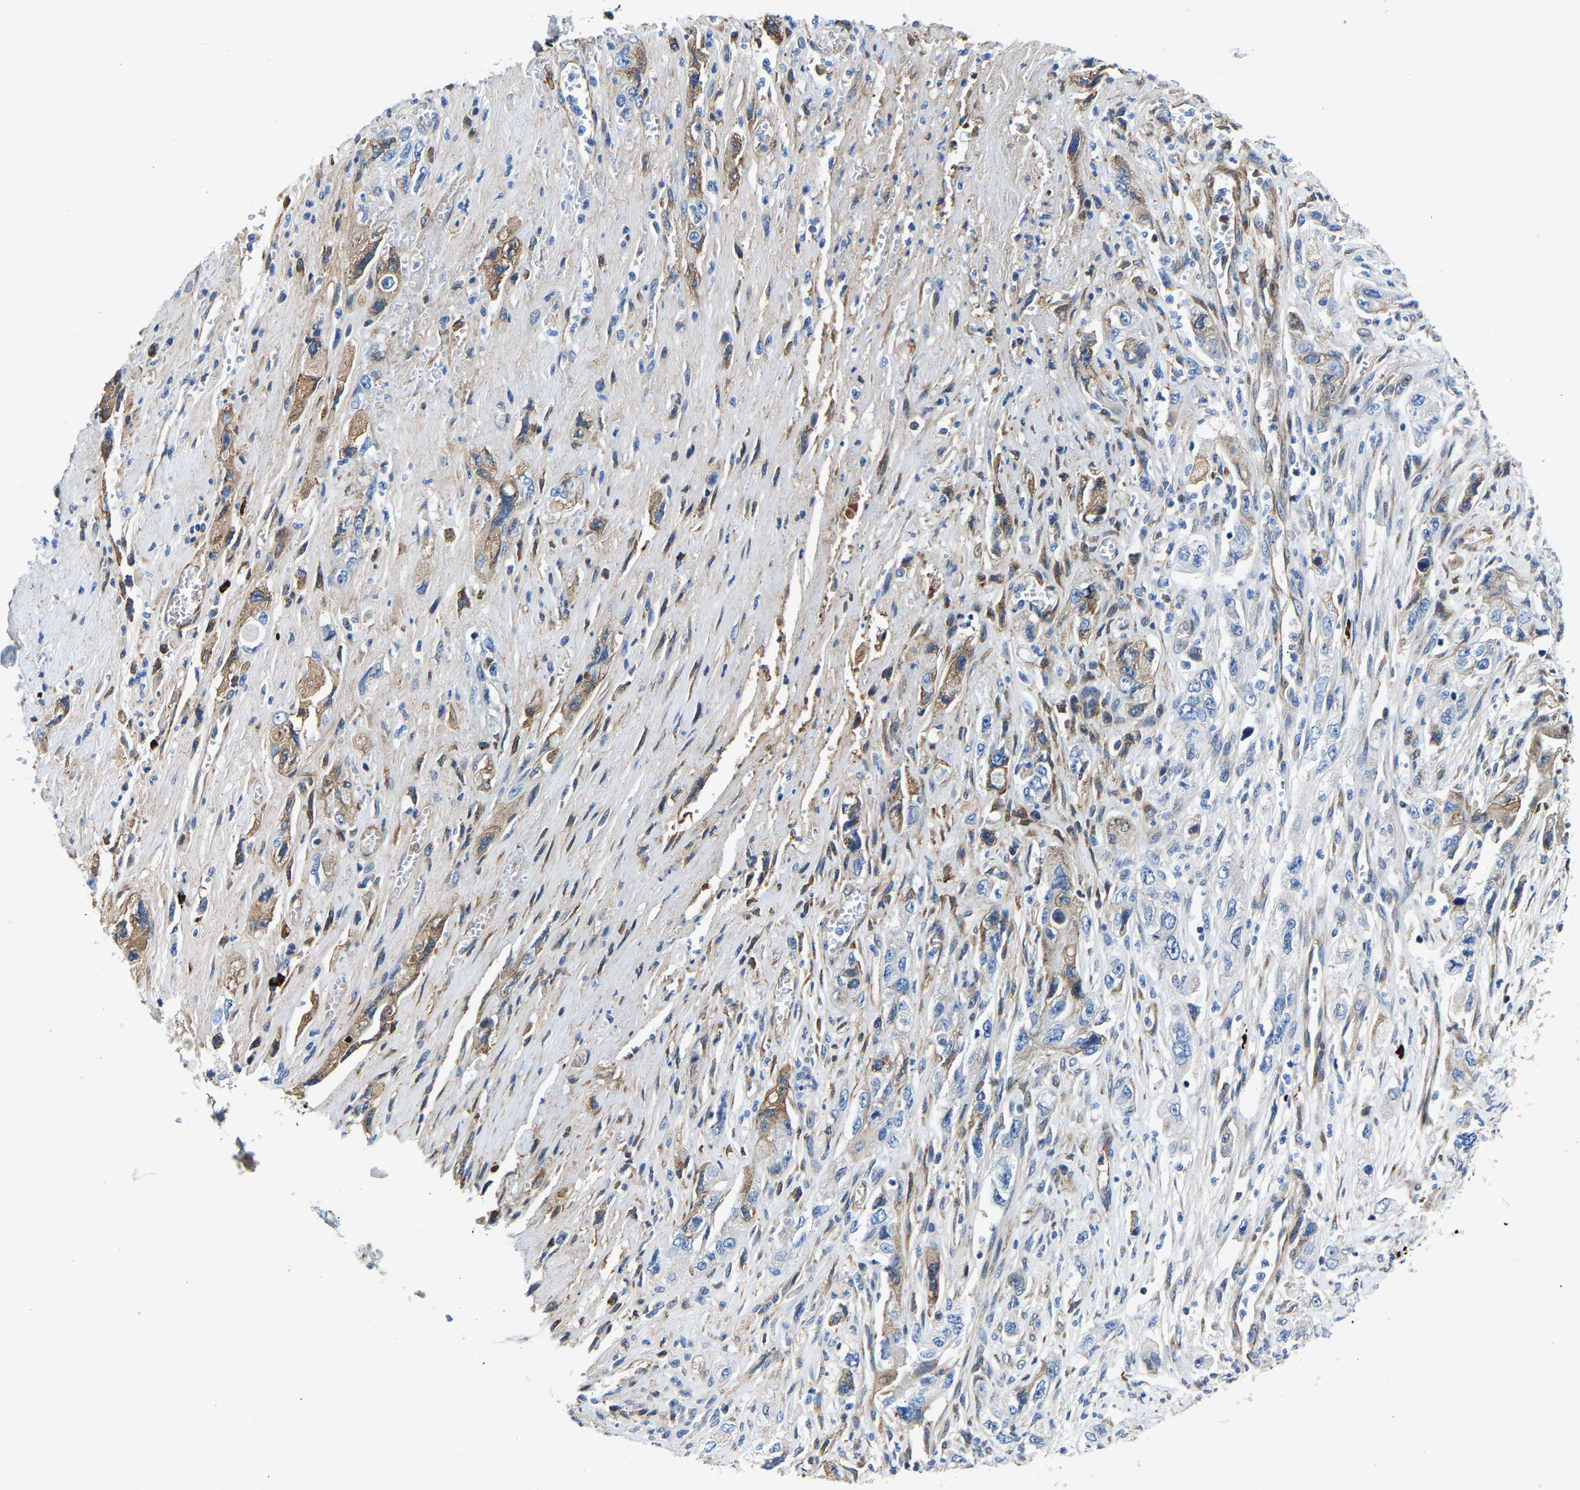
{"staining": {"intensity": "negative", "quantity": "none", "location": "none"}, "tissue": "pancreatic cancer", "cell_type": "Tumor cells", "image_type": "cancer", "snomed": [{"axis": "morphology", "description": "Adenocarcinoma, NOS"}, {"axis": "topography", "description": "Pancreas"}], "caption": "Human pancreatic adenocarcinoma stained for a protein using immunohistochemistry (IHC) demonstrates no expression in tumor cells.", "gene": "DPP7", "patient": {"sex": "female", "age": 73}}